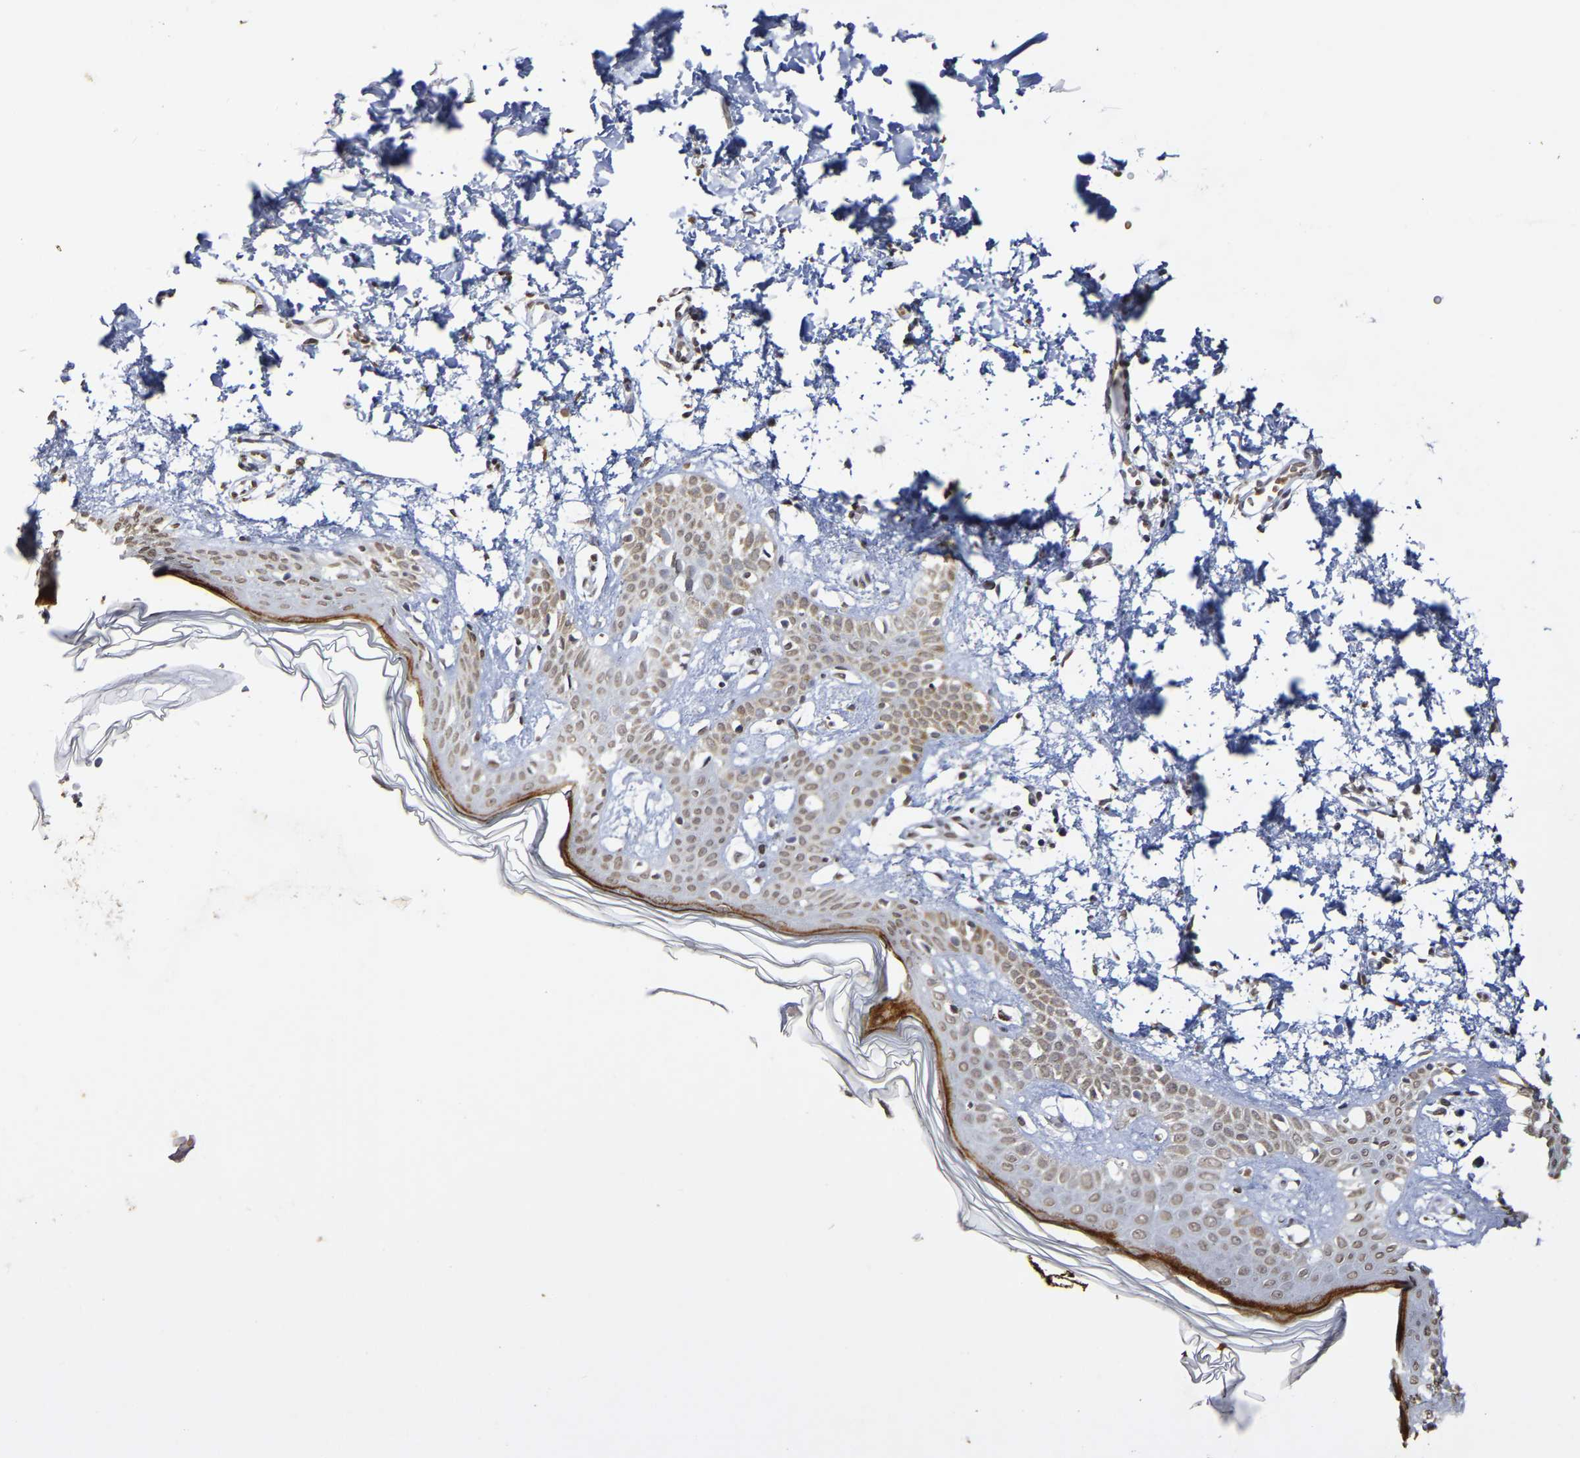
{"staining": {"intensity": "moderate", "quantity": ">75%", "location": "nuclear"}, "tissue": "skin", "cell_type": "Fibroblasts", "image_type": "normal", "snomed": [{"axis": "morphology", "description": "Normal tissue, NOS"}, {"axis": "topography", "description": "Skin"}], "caption": "Immunohistochemistry (IHC) histopathology image of normal human skin stained for a protein (brown), which shows medium levels of moderate nuclear staining in approximately >75% of fibroblasts.", "gene": "ATF4", "patient": {"sex": "male", "age": 53}}